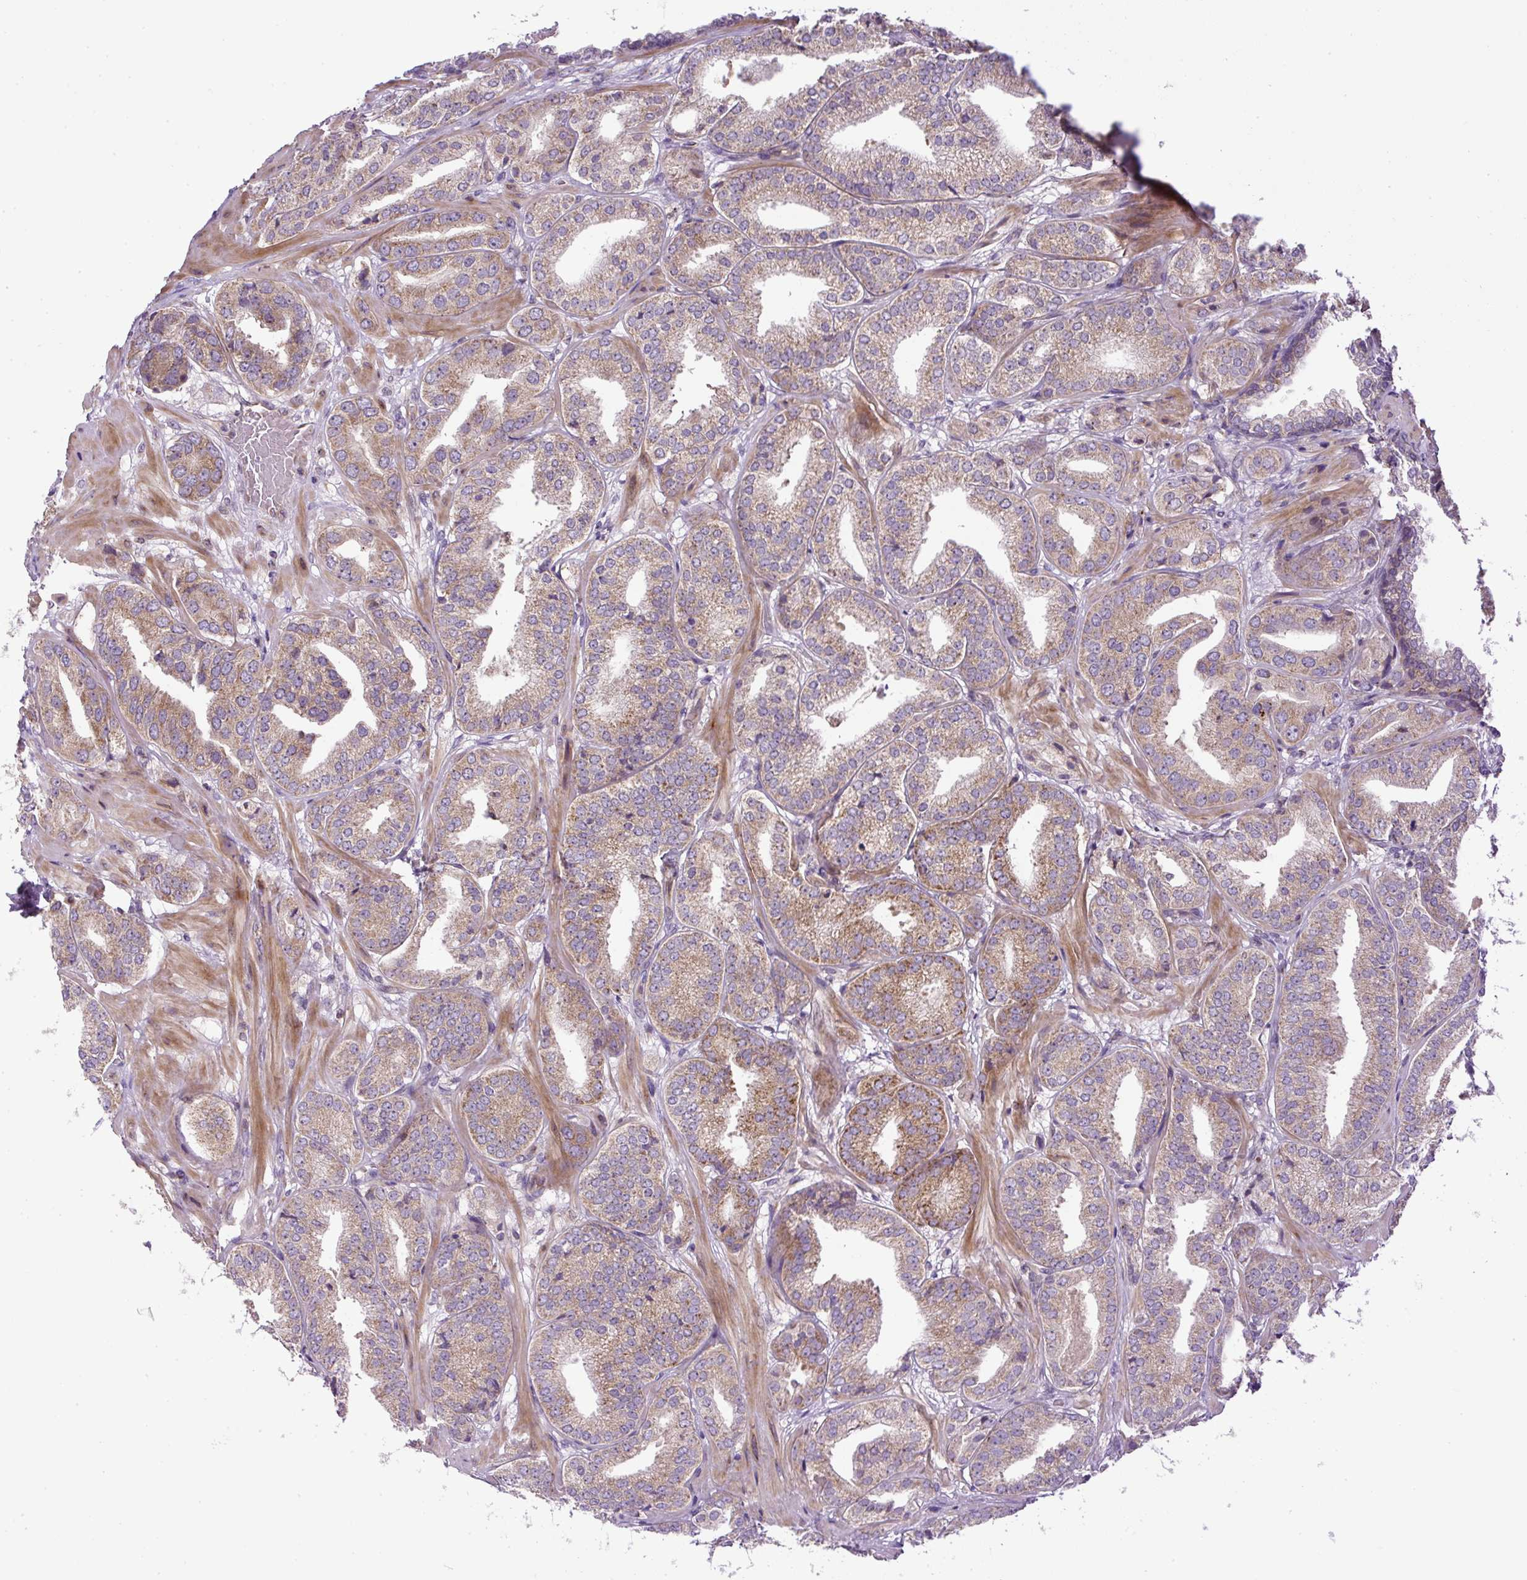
{"staining": {"intensity": "moderate", "quantity": ">75%", "location": "cytoplasmic/membranous"}, "tissue": "prostate cancer", "cell_type": "Tumor cells", "image_type": "cancer", "snomed": [{"axis": "morphology", "description": "Adenocarcinoma, High grade"}, {"axis": "topography", "description": "Prostate"}], "caption": "Prostate cancer was stained to show a protein in brown. There is medium levels of moderate cytoplasmic/membranous positivity in approximately >75% of tumor cells.", "gene": "ZNF547", "patient": {"sex": "male", "age": 63}}